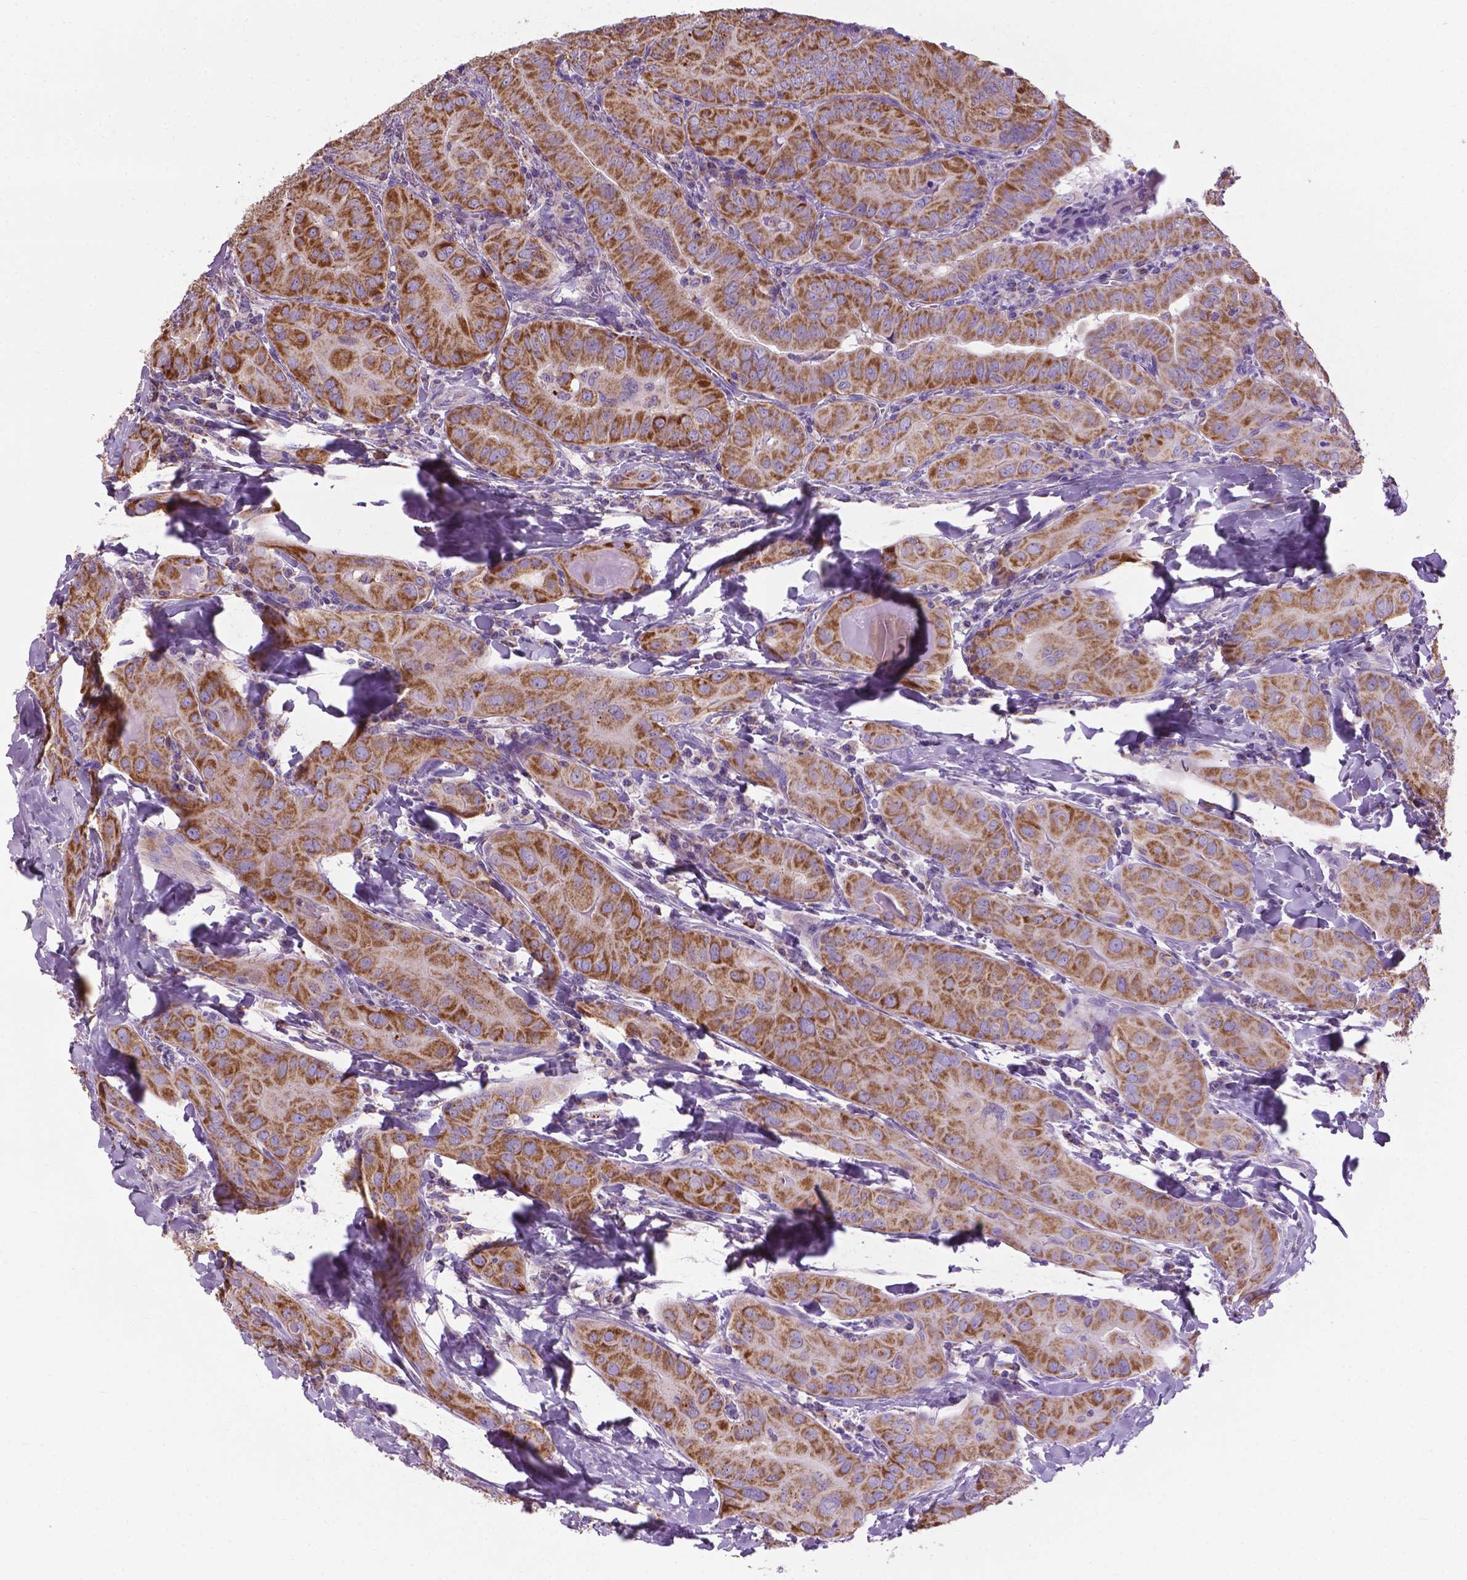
{"staining": {"intensity": "moderate", "quantity": ">75%", "location": "cytoplasmic/membranous"}, "tissue": "thyroid cancer", "cell_type": "Tumor cells", "image_type": "cancer", "snomed": [{"axis": "morphology", "description": "Papillary adenocarcinoma, NOS"}, {"axis": "topography", "description": "Thyroid gland"}], "caption": "Protein analysis of papillary adenocarcinoma (thyroid) tissue shows moderate cytoplasmic/membranous positivity in about >75% of tumor cells. (DAB IHC with brightfield microscopy, high magnification).", "gene": "VDAC1", "patient": {"sex": "female", "age": 37}}